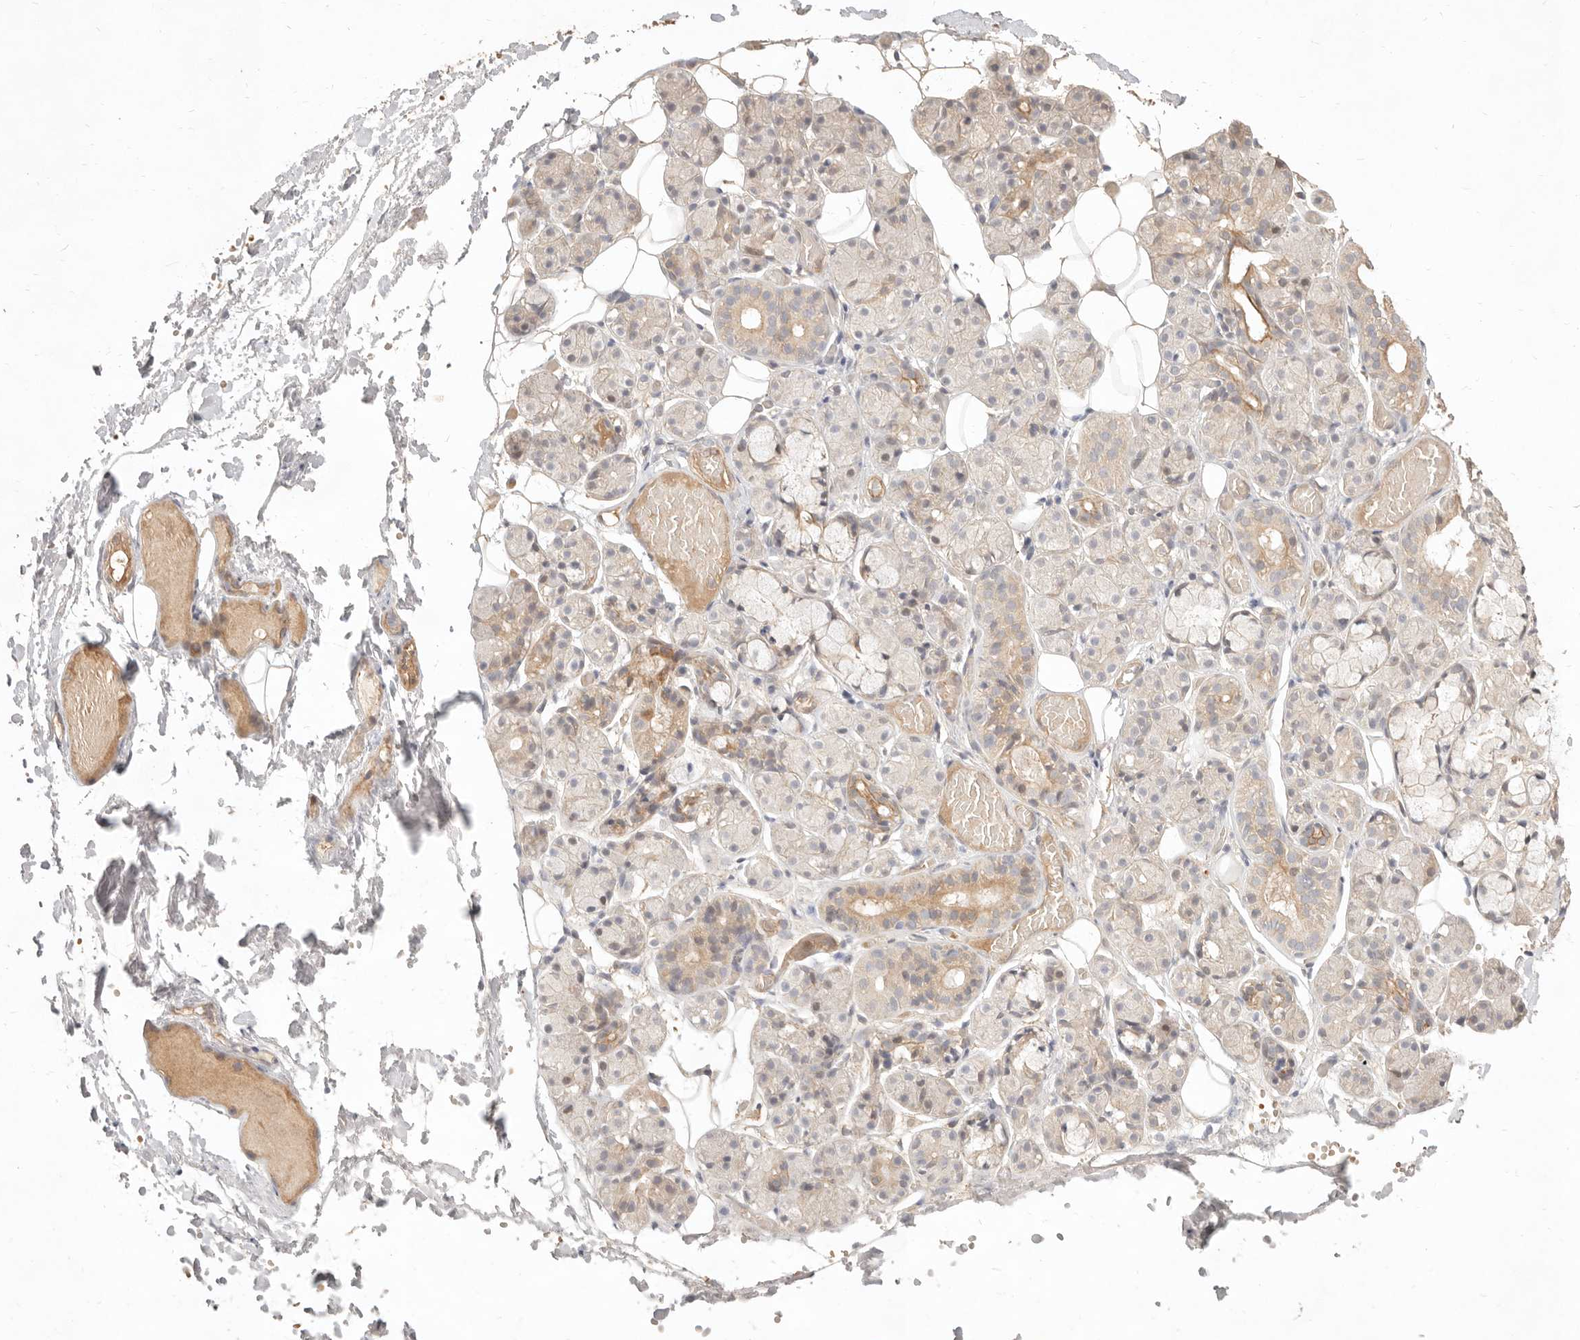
{"staining": {"intensity": "moderate", "quantity": "<25%", "location": "cytoplasmic/membranous"}, "tissue": "salivary gland", "cell_type": "Glandular cells", "image_type": "normal", "snomed": [{"axis": "morphology", "description": "Normal tissue, NOS"}, {"axis": "topography", "description": "Salivary gland"}], "caption": "An immunohistochemistry micrograph of normal tissue is shown. Protein staining in brown highlights moderate cytoplasmic/membranous positivity in salivary gland within glandular cells.", "gene": "MEP1A", "patient": {"sex": "male", "age": 63}}